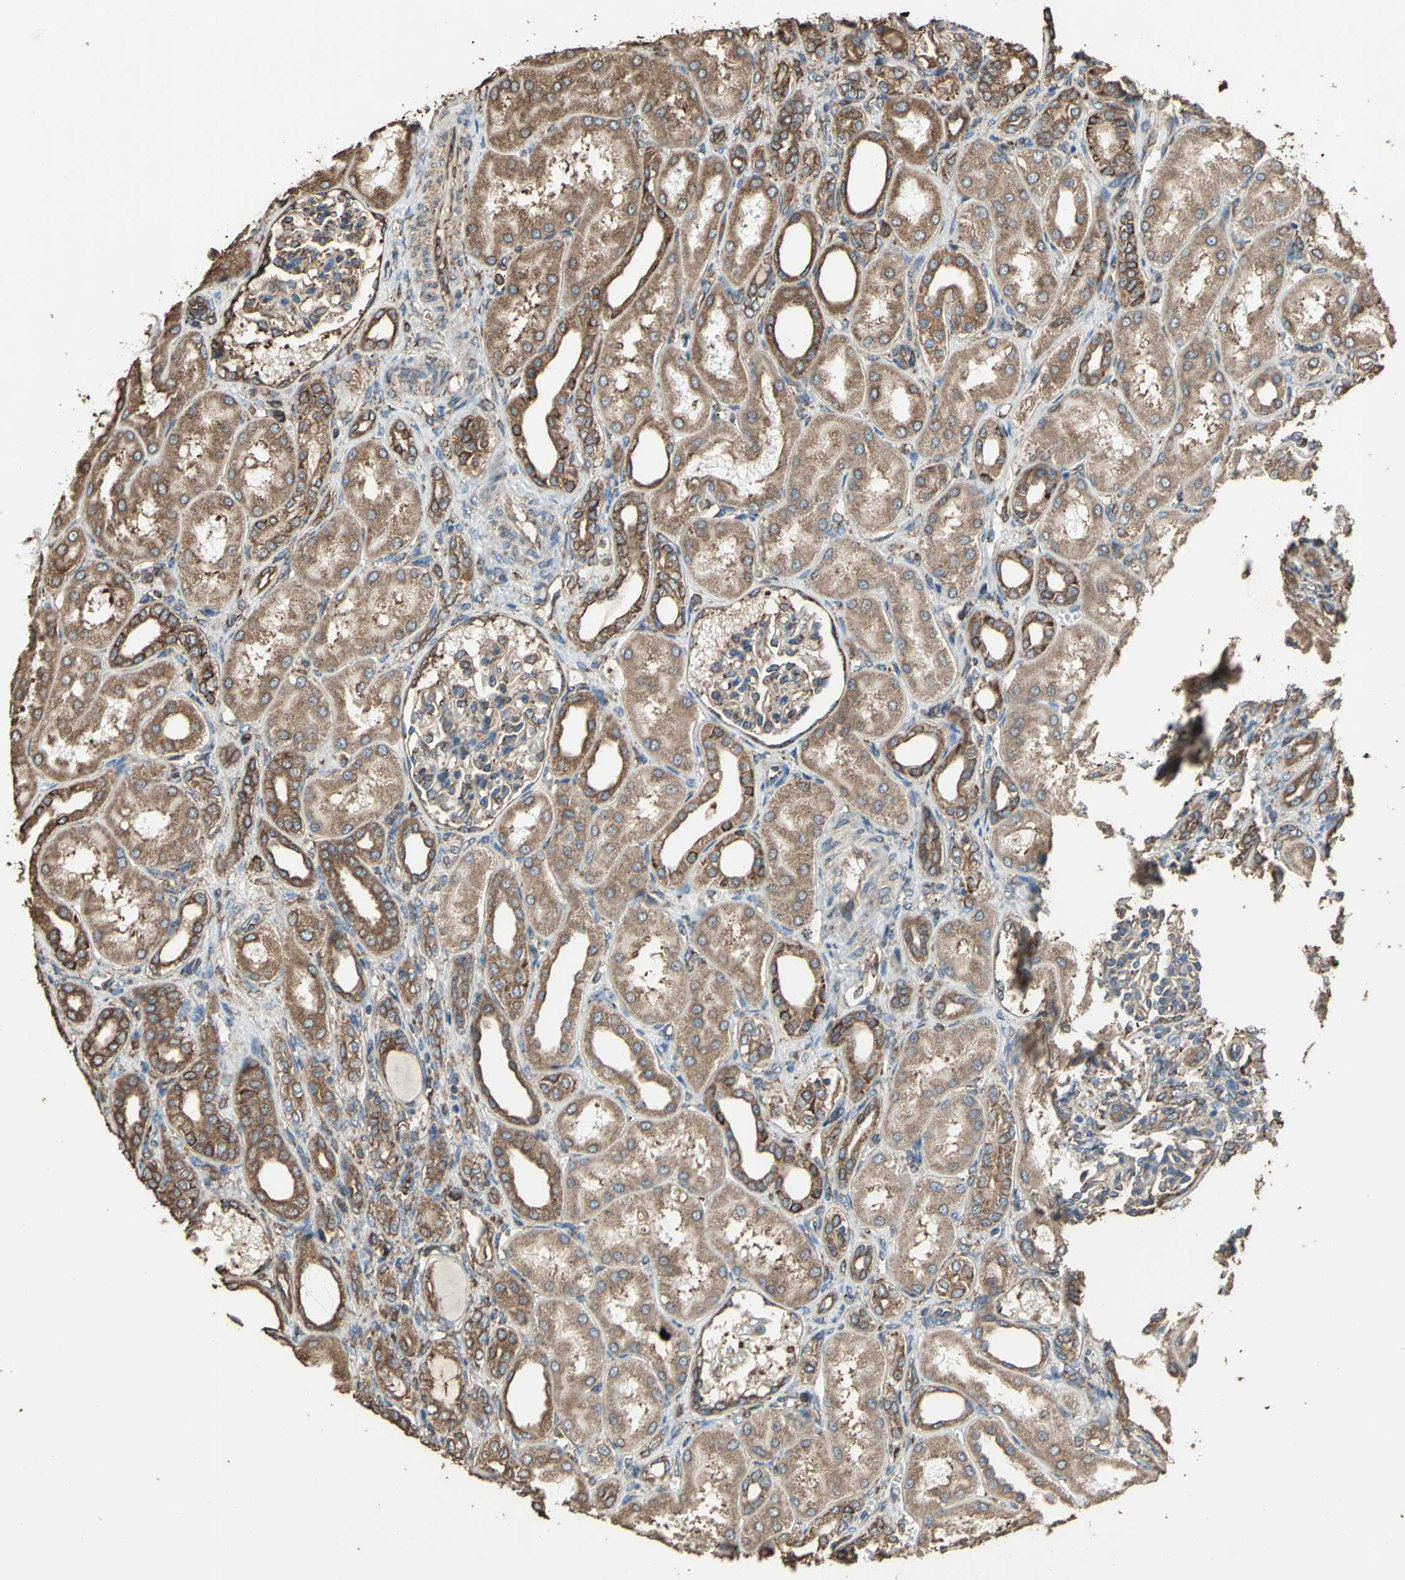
{"staining": {"intensity": "moderate", "quantity": "<25%", "location": "cytoplasmic/membranous"}, "tissue": "kidney", "cell_type": "Cells in glomeruli", "image_type": "normal", "snomed": [{"axis": "morphology", "description": "Normal tissue, NOS"}, {"axis": "topography", "description": "Kidney"}], "caption": "A photomicrograph of kidney stained for a protein exhibits moderate cytoplasmic/membranous brown staining in cells in glomeruli.", "gene": "GPANK1", "patient": {"sex": "male", "age": 7}}